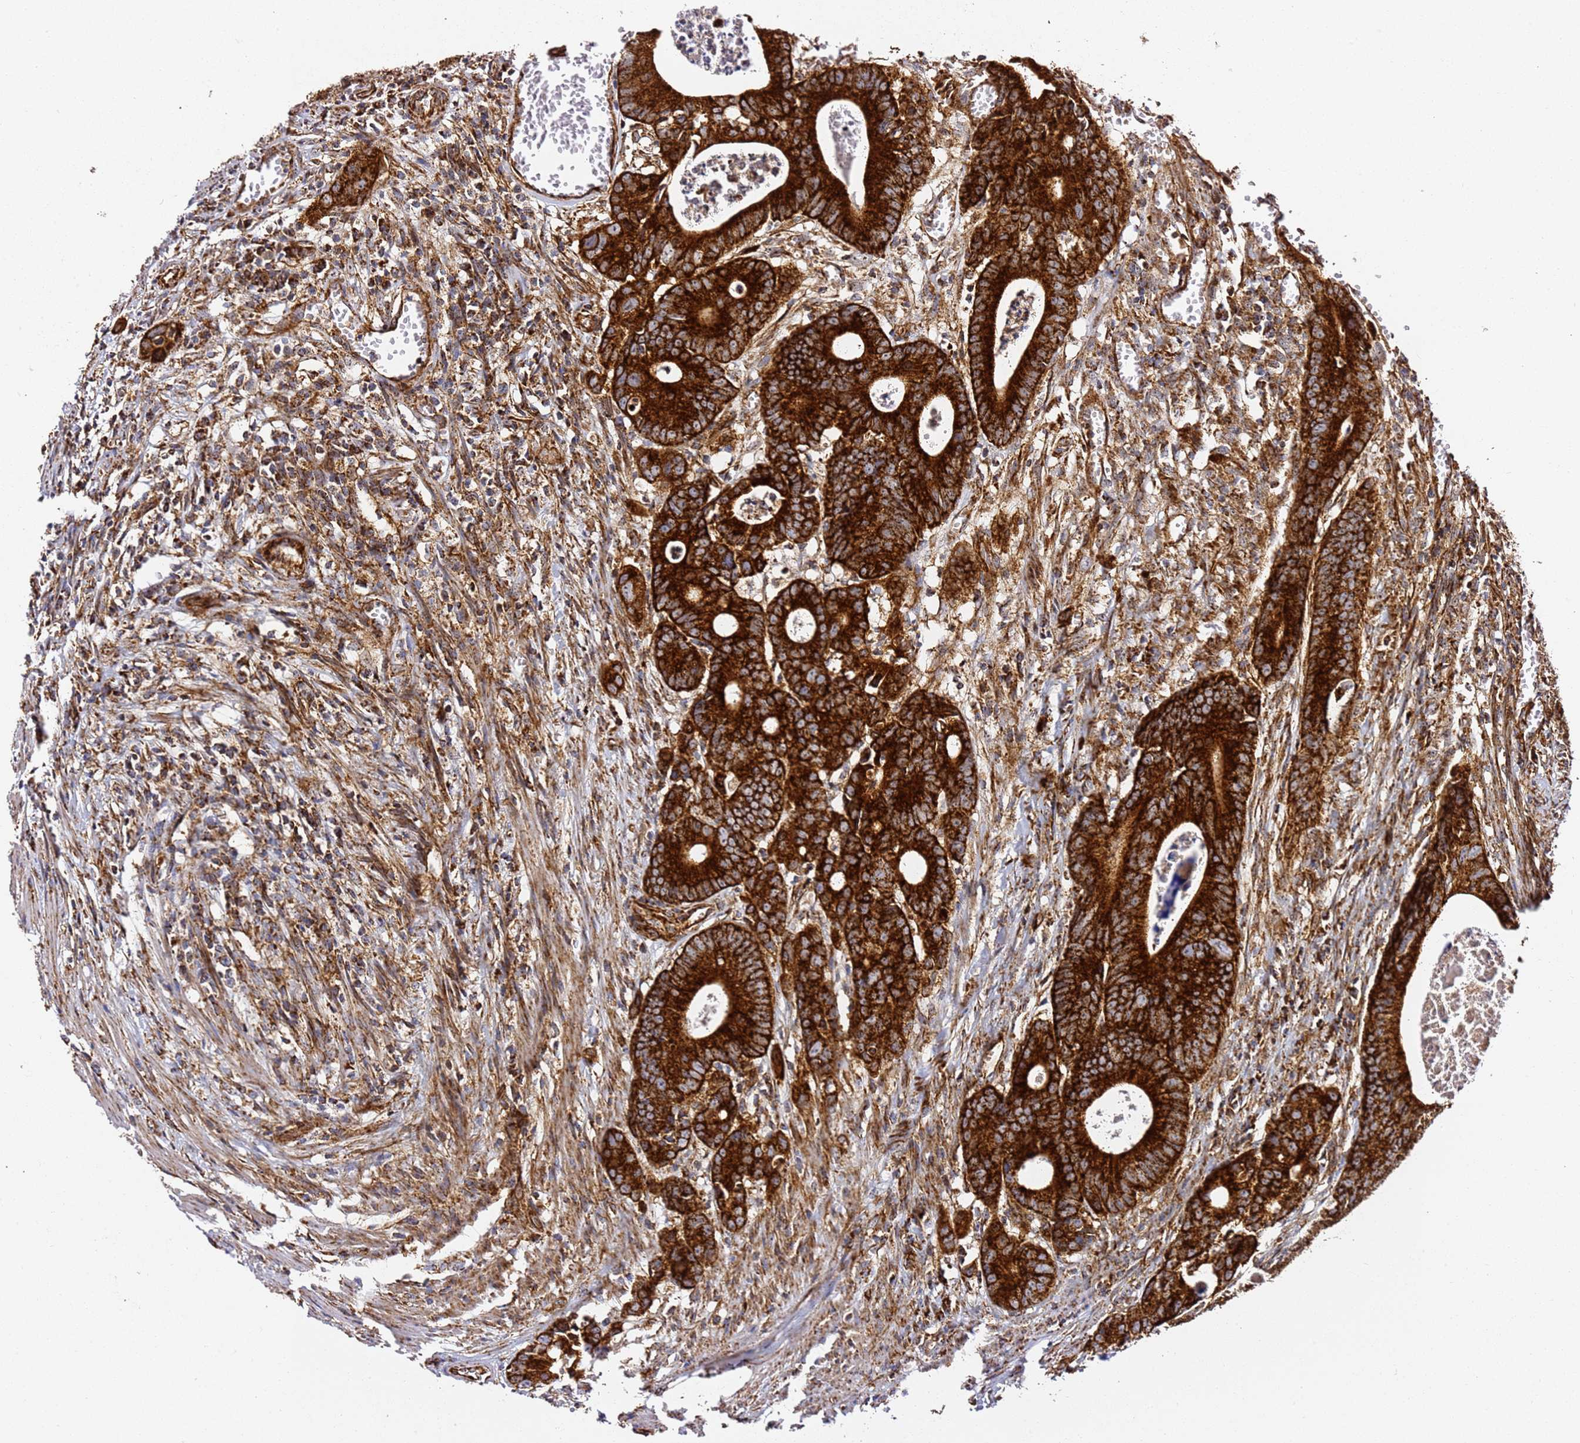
{"staining": {"intensity": "strong", "quantity": ">75%", "location": "cytoplasmic/membranous"}, "tissue": "colorectal cancer", "cell_type": "Tumor cells", "image_type": "cancer", "snomed": [{"axis": "morphology", "description": "Adenocarcinoma, NOS"}, {"axis": "topography", "description": "Colon"}], "caption": "This histopathology image displays immunohistochemistry staining of adenocarcinoma (colorectal), with high strong cytoplasmic/membranous staining in about >75% of tumor cells.", "gene": "NDUFA3", "patient": {"sex": "female", "age": 57}}